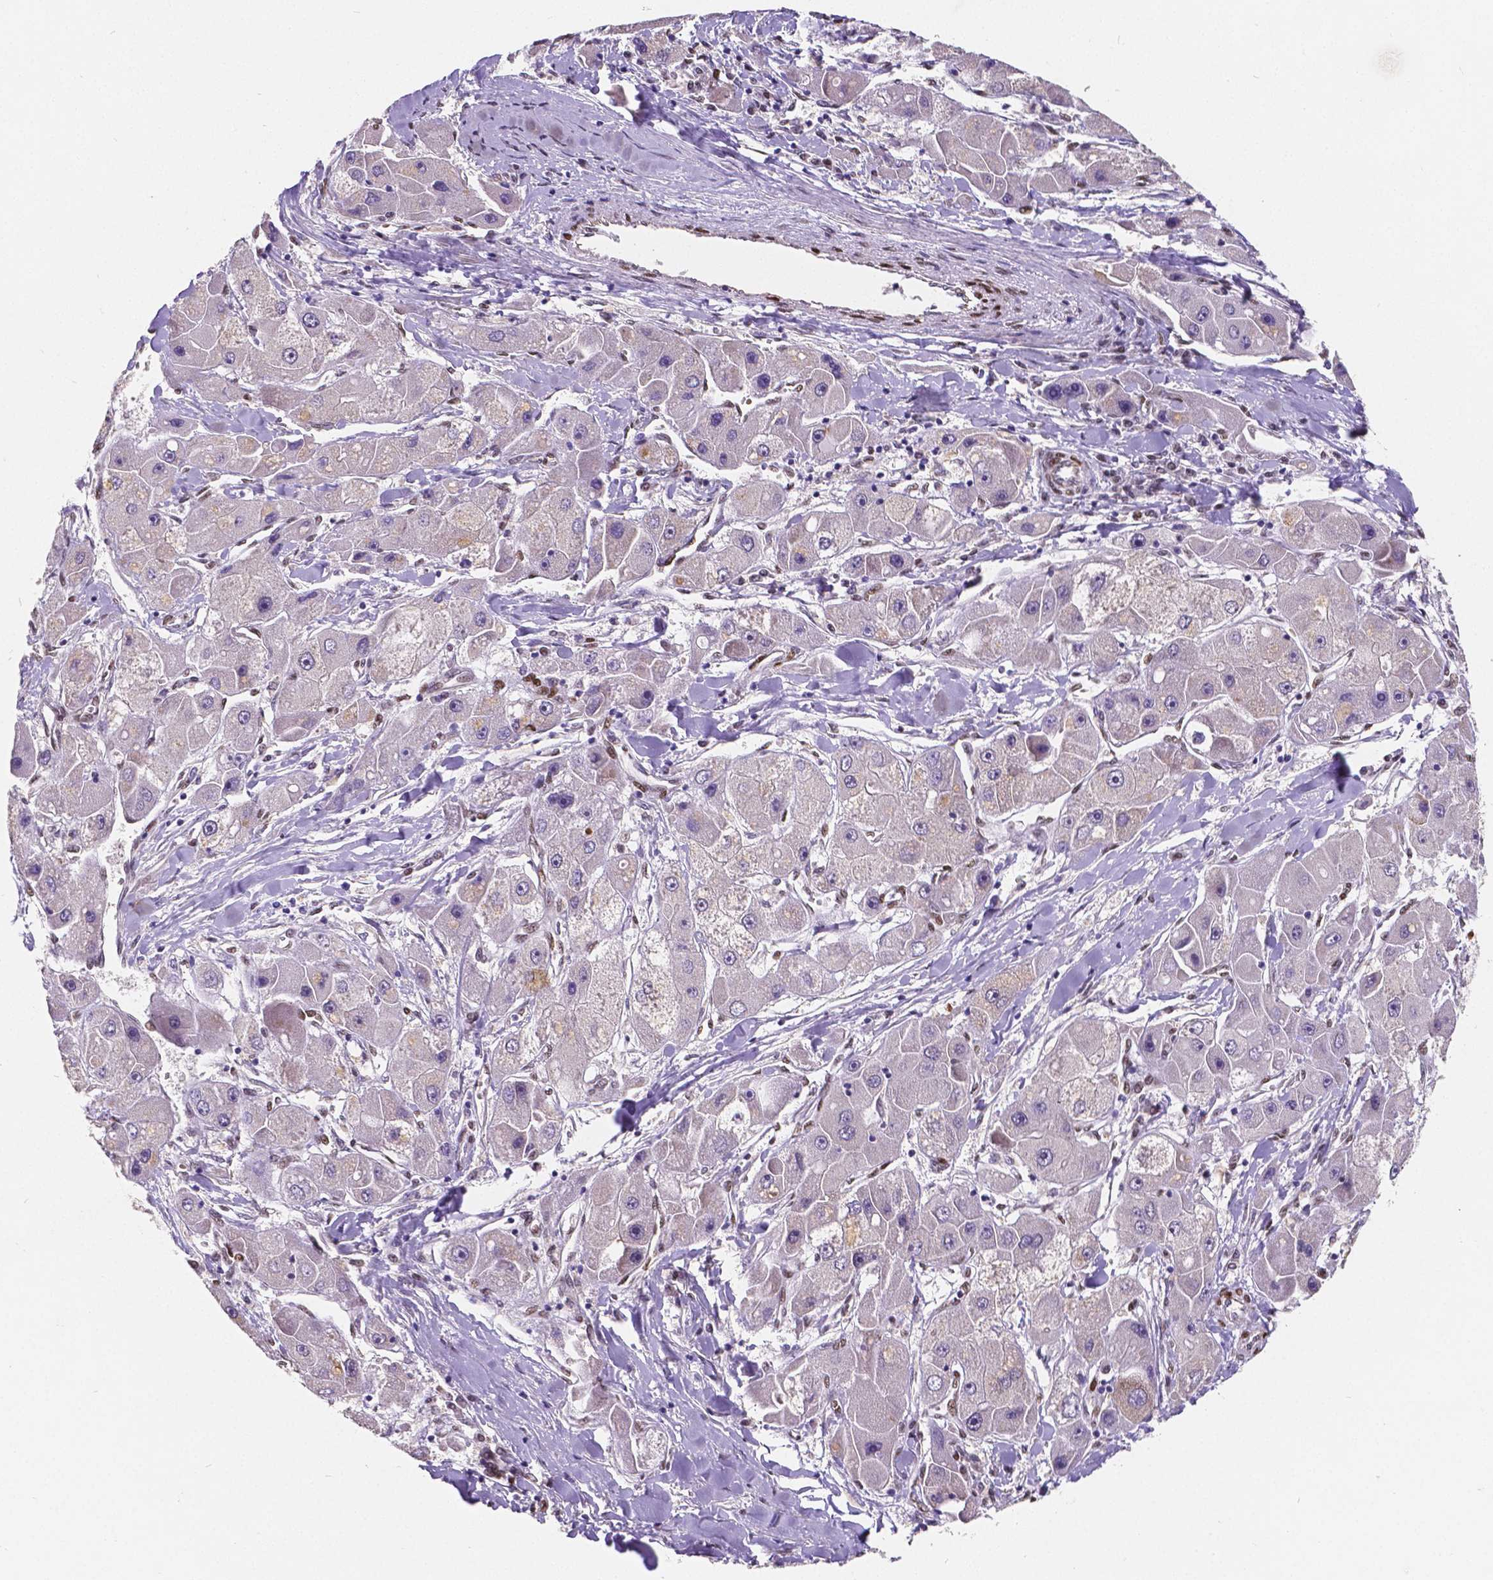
{"staining": {"intensity": "negative", "quantity": "none", "location": "none"}, "tissue": "liver cancer", "cell_type": "Tumor cells", "image_type": "cancer", "snomed": [{"axis": "morphology", "description": "Carcinoma, Hepatocellular, NOS"}, {"axis": "topography", "description": "Liver"}], "caption": "Liver hepatocellular carcinoma was stained to show a protein in brown. There is no significant expression in tumor cells.", "gene": "MEF2C", "patient": {"sex": "male", "age": 24}}